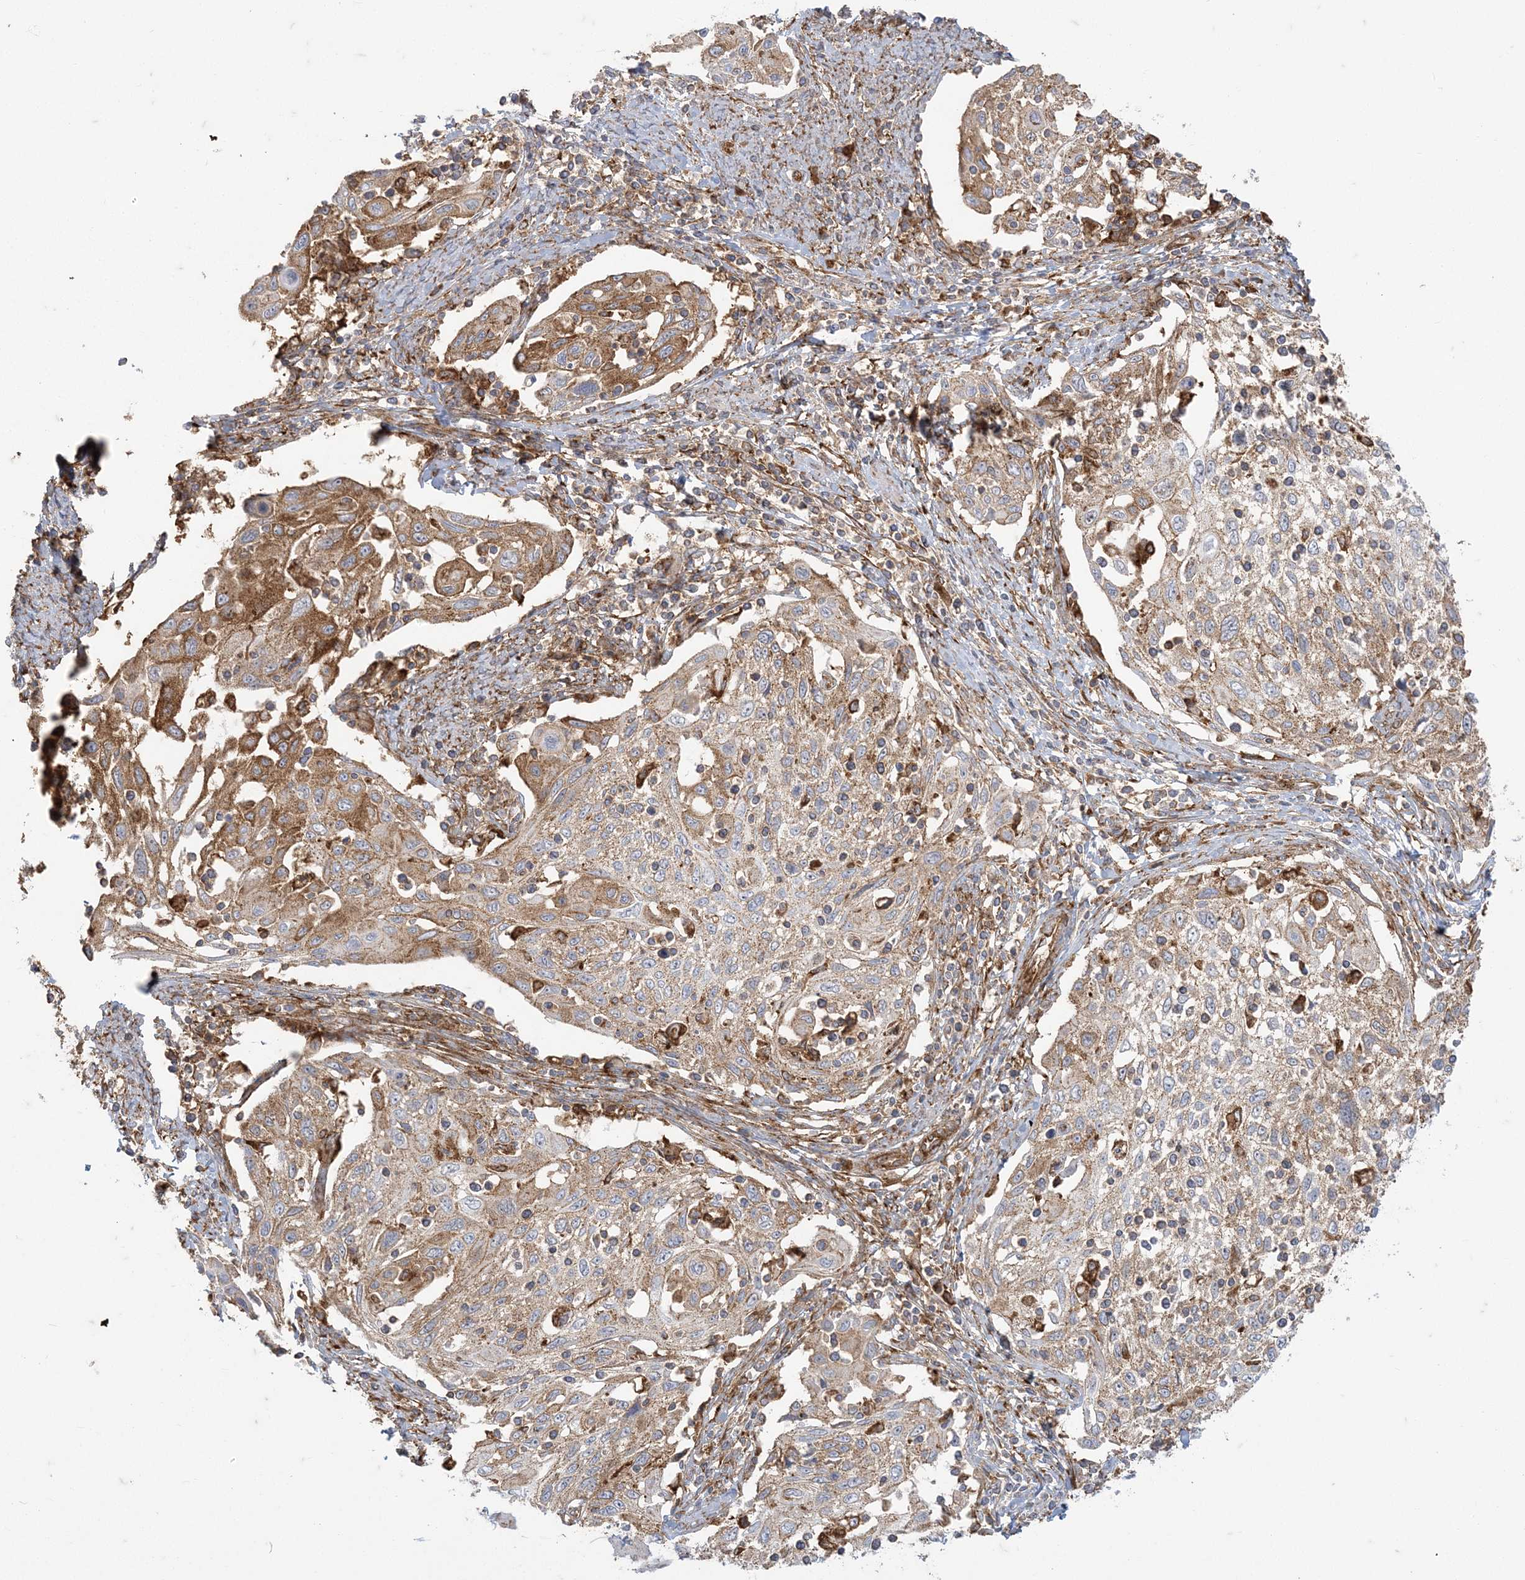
{"staining": {"intensity": "moderate", "quantity": "25%-75%", "location": "cytoplasmic/membranous"}, "tissue": "cervical cancer", "cell_type": "Tumor cells", "image_type": "cancer", "snomed": [{"axis": "morphology", "description": "Squamous cell carcinoma, NOS"}, {"axis": "topography", "description": "Cervix"}], "caption": "A brown stain labels moderate cytoplasmic/membranous staining of a protein in cervical cancer tumor cells.", "gene": "DERL3", "patient": {"sex": "female", "age": 70}}